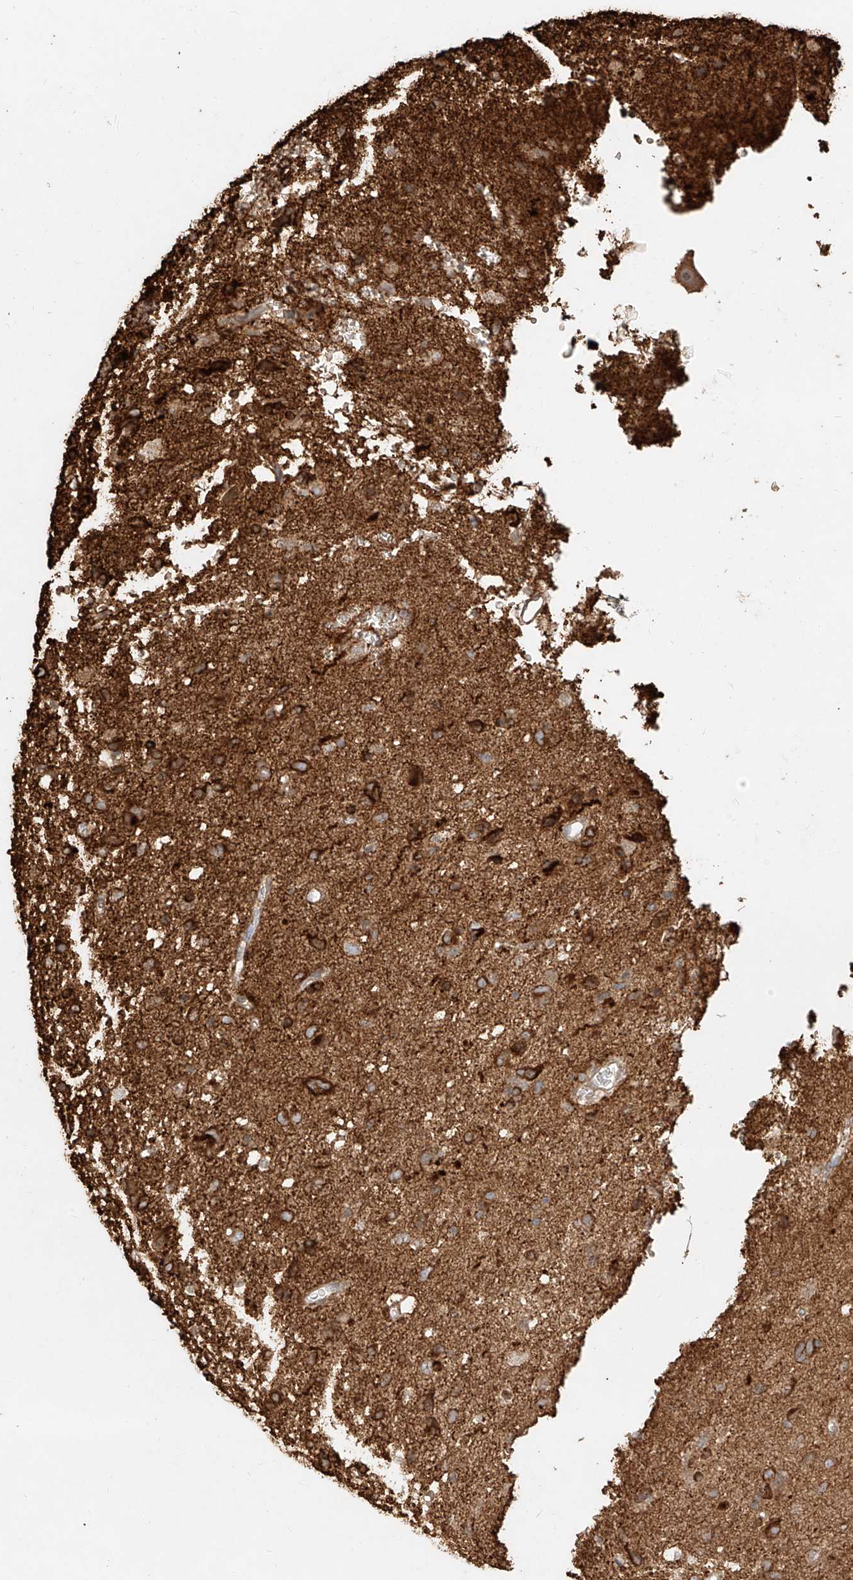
{"staining": {"intensity": "moderate", "quantity": ">75%", "location": "cytoplasmic/membranous"}, "tissue": "glioma", "cell_type": "Tumor cells", "image_type": "cancer", "snomed": [{"axis": "morphology", "description": "Glioma, malignant, Low grade"}, {"axis": "topography", "description": "Brain"}], "caption": "Immunohistochemistry (IHC) (DAB) staining of human glioma demonstrates moderate cytoplasmic/membranous protein expression in about >75% of tumor cells. The staining is performed using DAB (3,3'-diaminobenzidine) brown chromogen to label protein expression. The nuclei are counter-stained blue using hematoxylin.", "gene": "EFNB1", "patient": {"sex": "male", "age": 77}}